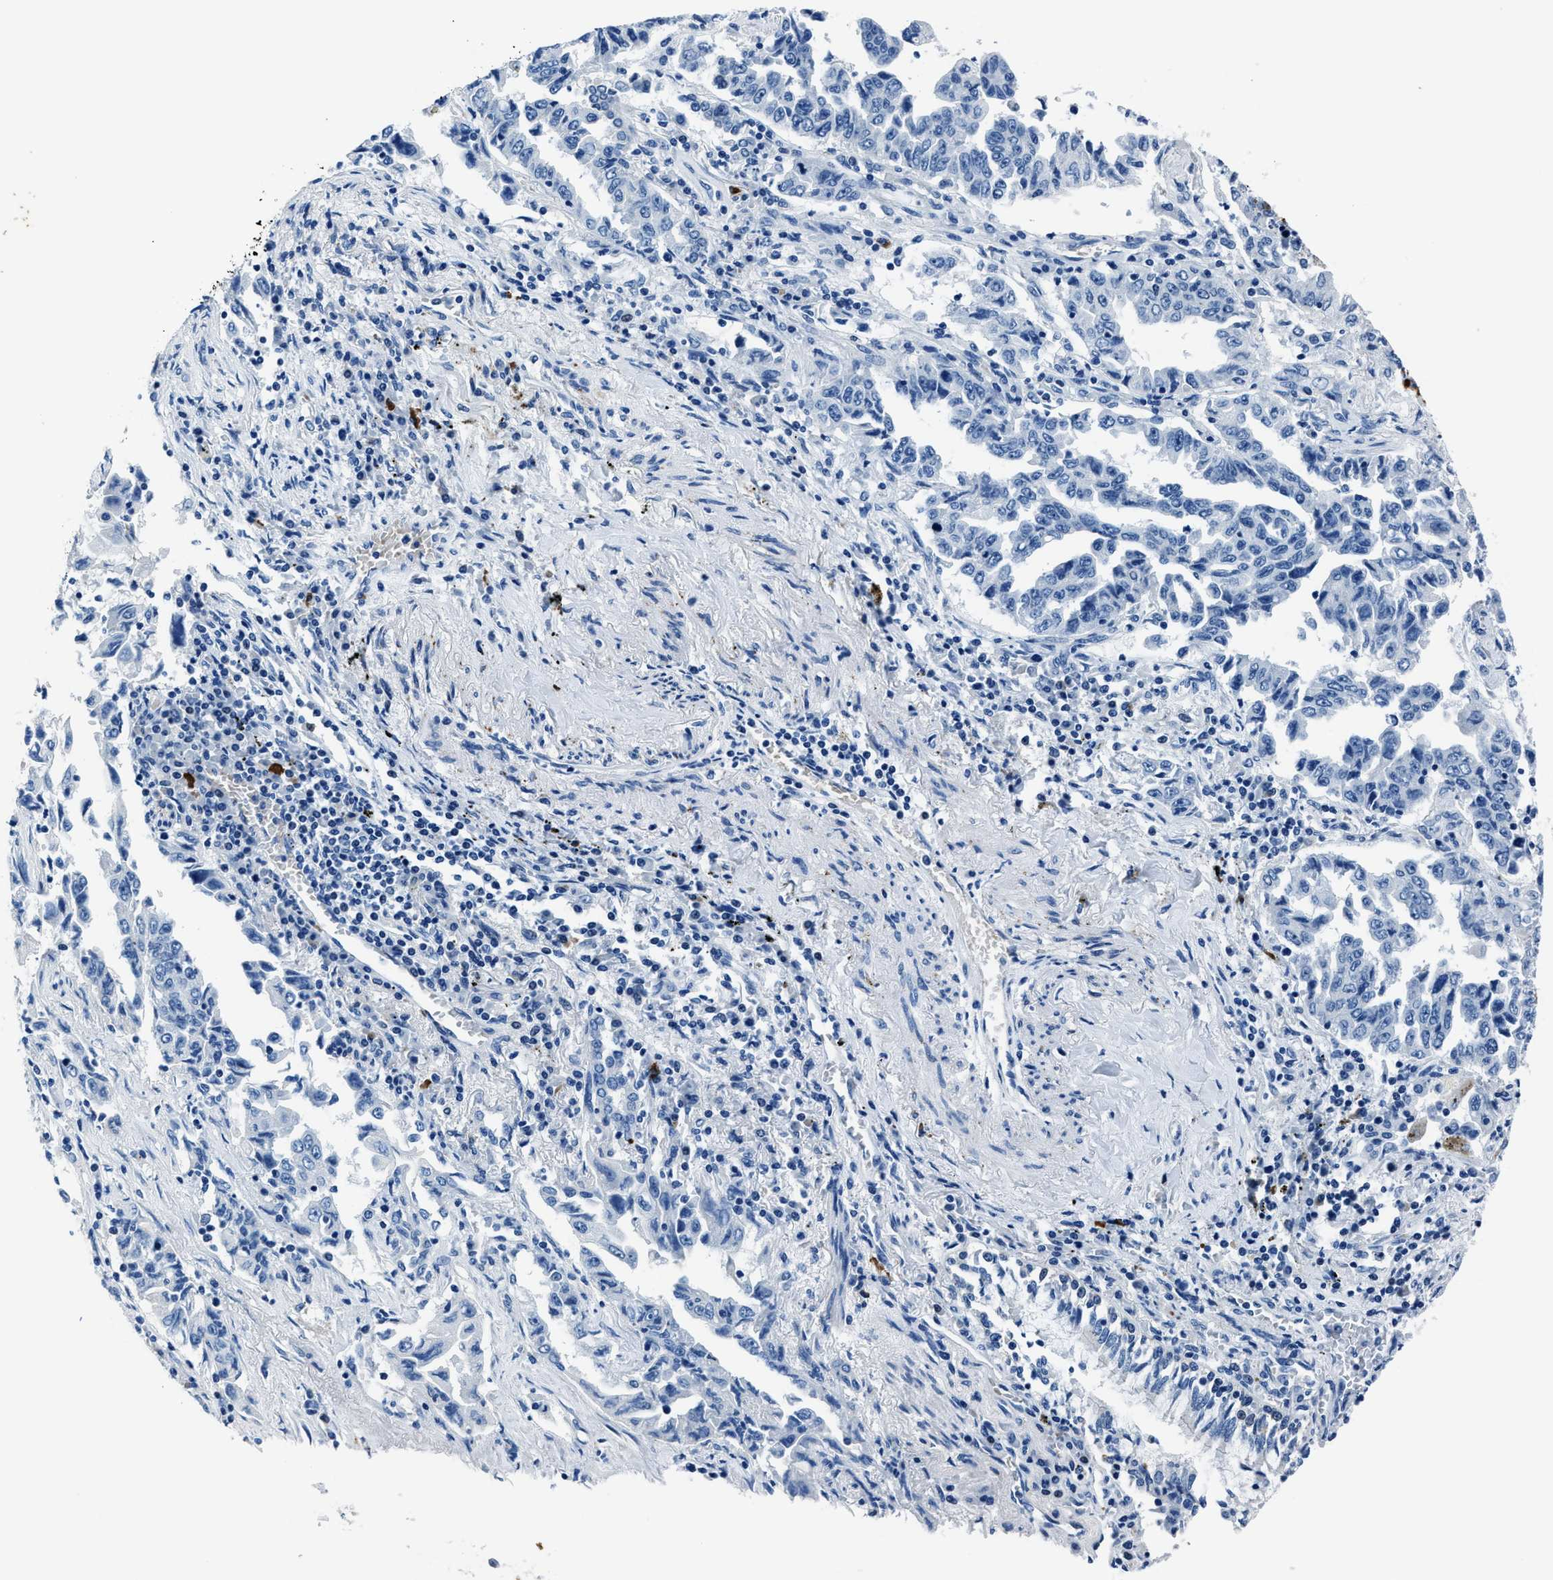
{"staining": {"intensity": "negative", "quantity": "none", "location": "none"}, "tissue": "lung cancer", "cell_type": "Tumor cells", "image_type": "cancer", "snomed": [{"axis": "morphology", "description": "Adenocarcinoma, NOS"}, {"axis": "topography", "description": "Lung"}], "caption": "This is an immunohistochemistry micrograph of human adenocarcinoma (lung). There is no positivity in tumor cells.", "gene": "NACAD", "patient": {"sex": "female", "age": 51}}